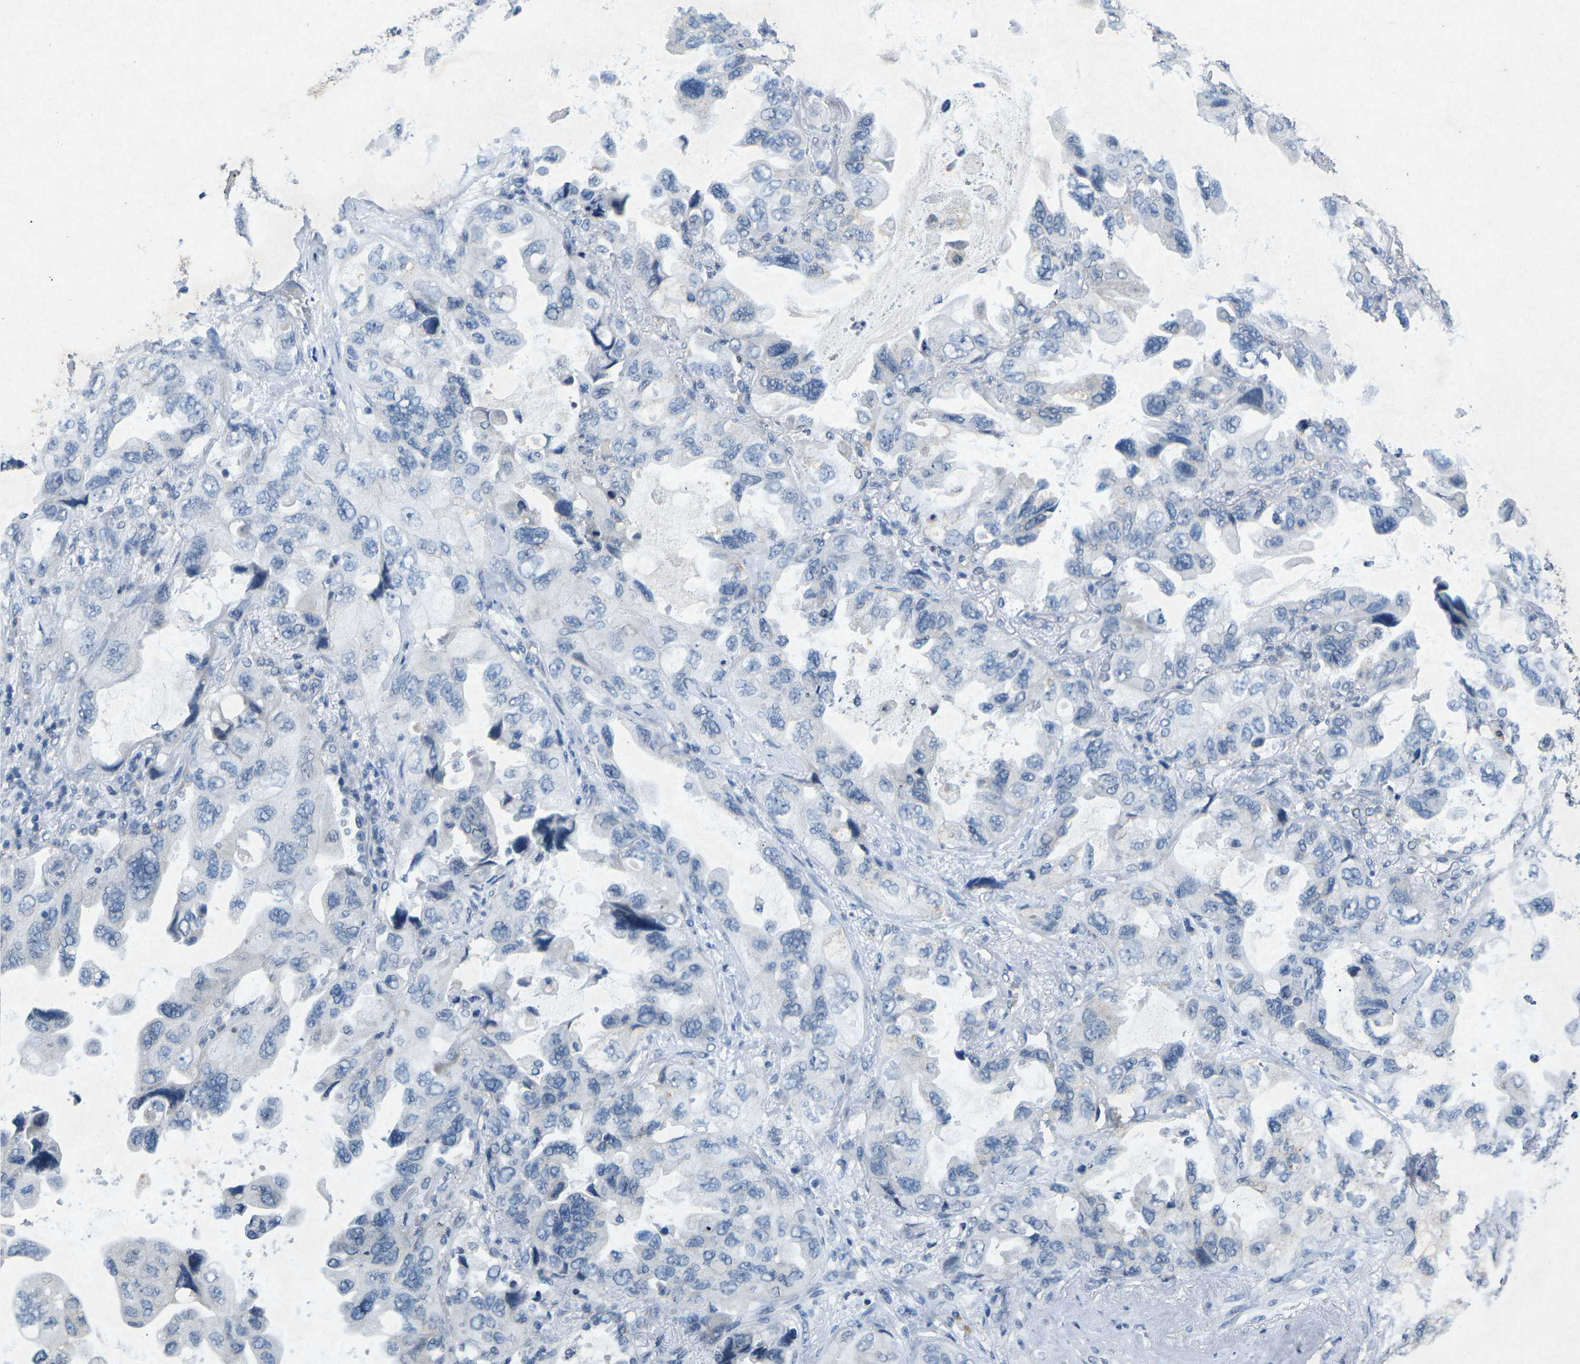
{"staining": {"intensity": "negative", "quantity": "none", "location": "none"}, "tissue": "lung cancer", "cell_type": "Tumor cells", "image_type": "cancer", "snomed": [{"axis": "morphology", "description": "Squamous cell carcinoma, NOS"}, {"axis": "topography", "description": "Lung"}], "caption": "IHC histopathology image of squamous cell carcinoma (lung) stained for a protein (brown), which demonstrates no staining in tumor cells.", "gene": "A1BG", "patient": {"sex": "female", "age": 73}}